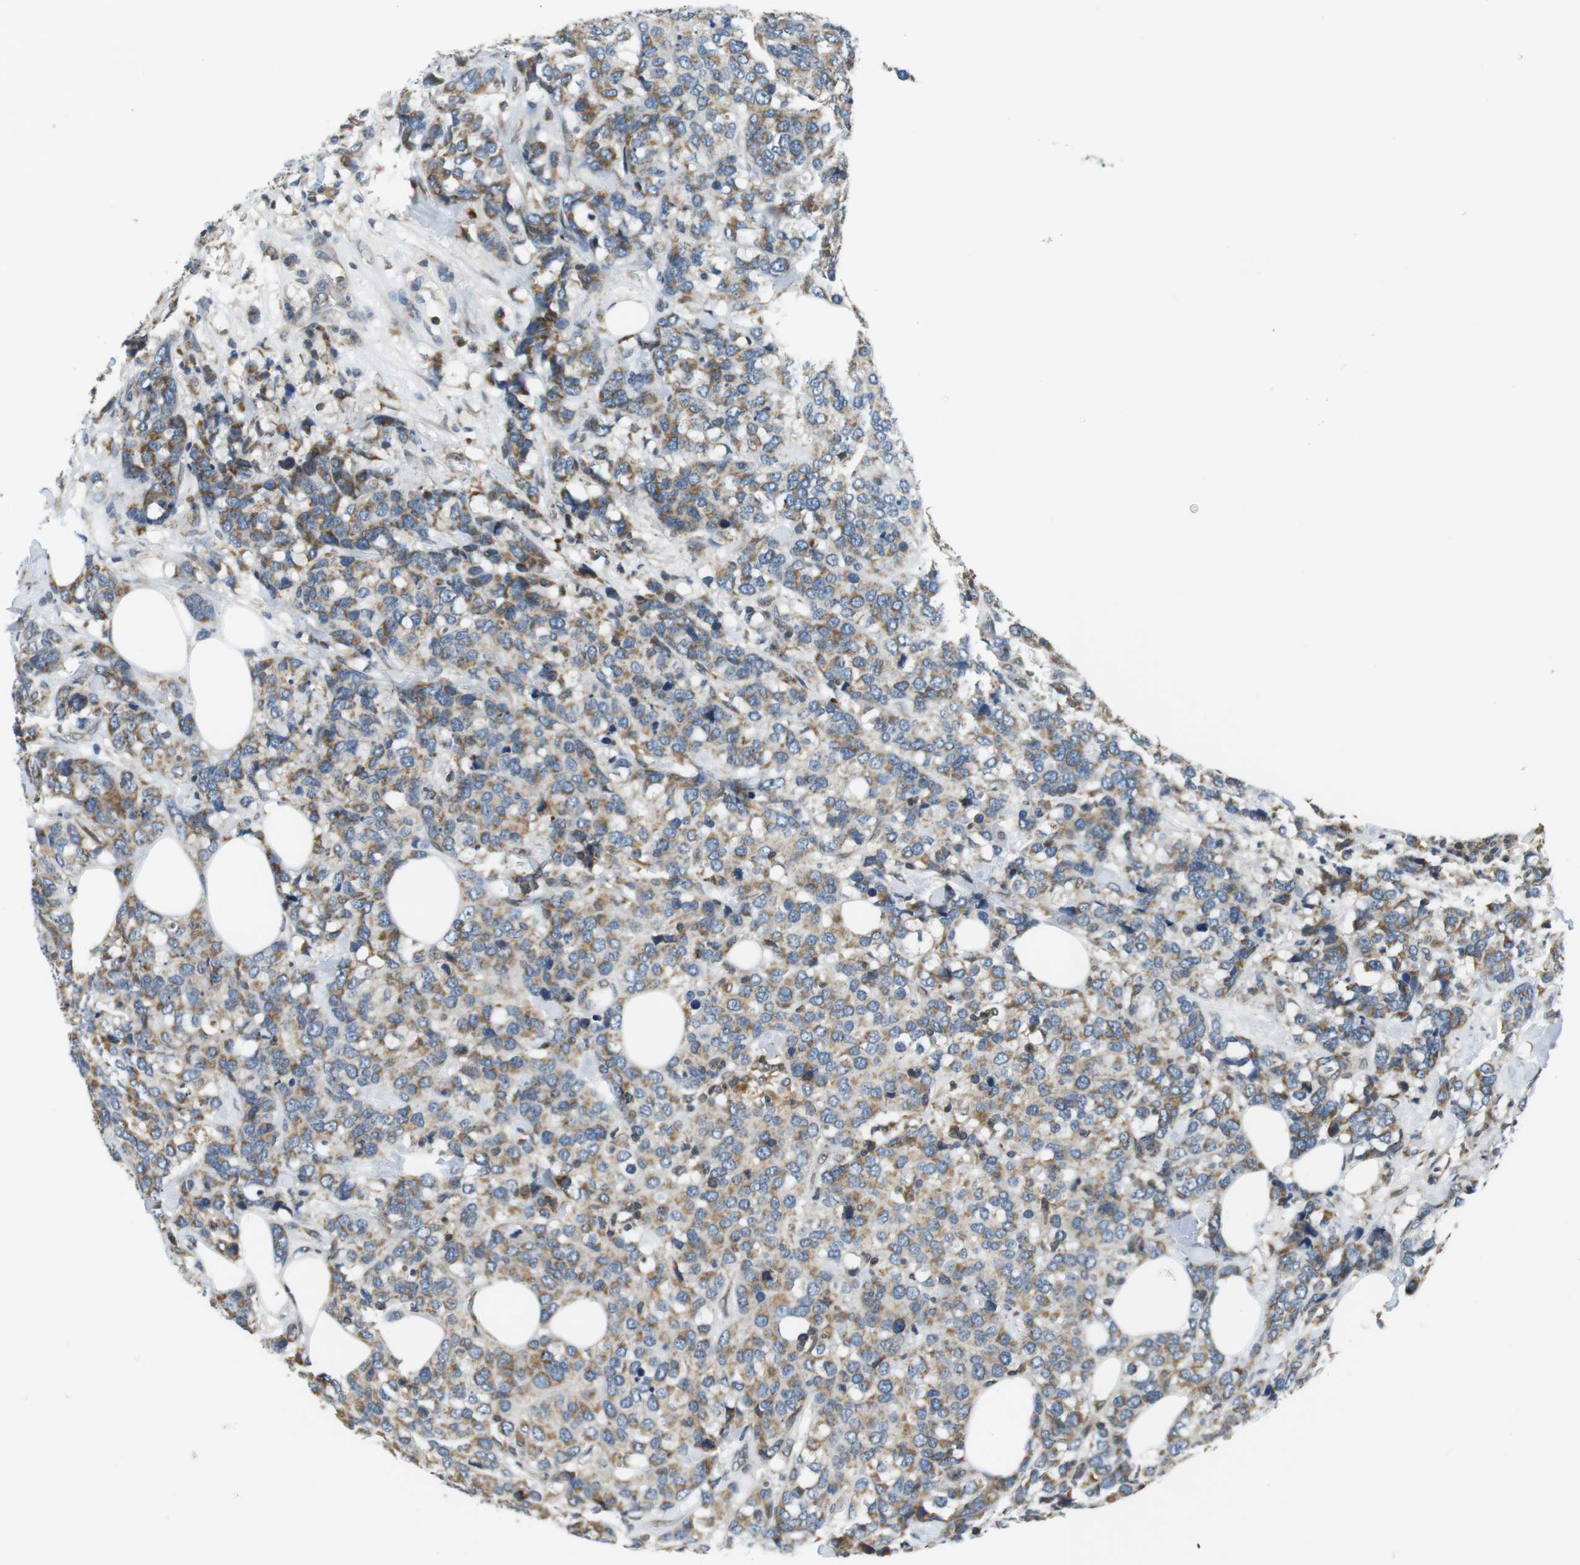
{"staining": {"intensity": "moderate", "quantity": ">75%", "location": "cytoplasmic/membranous"}, "tissue": "breast cancer", "cell_type": "Tumor cells", "image_type": "cancer", "snomed": [{"axis": "morphology", "description": "Lobular carcinoma"}, {"axis": "topography", "description": "Breast"}], "caption": "IHC photomicrograph of human breast lobular carcinoma stained for a protein (brown), which displays medium levels of moderate cytoplasmic/membranous staining in approximately >75% of tumor cells.", "gene": "TMX4", "patient": {"sex": "female", "age": 59}}